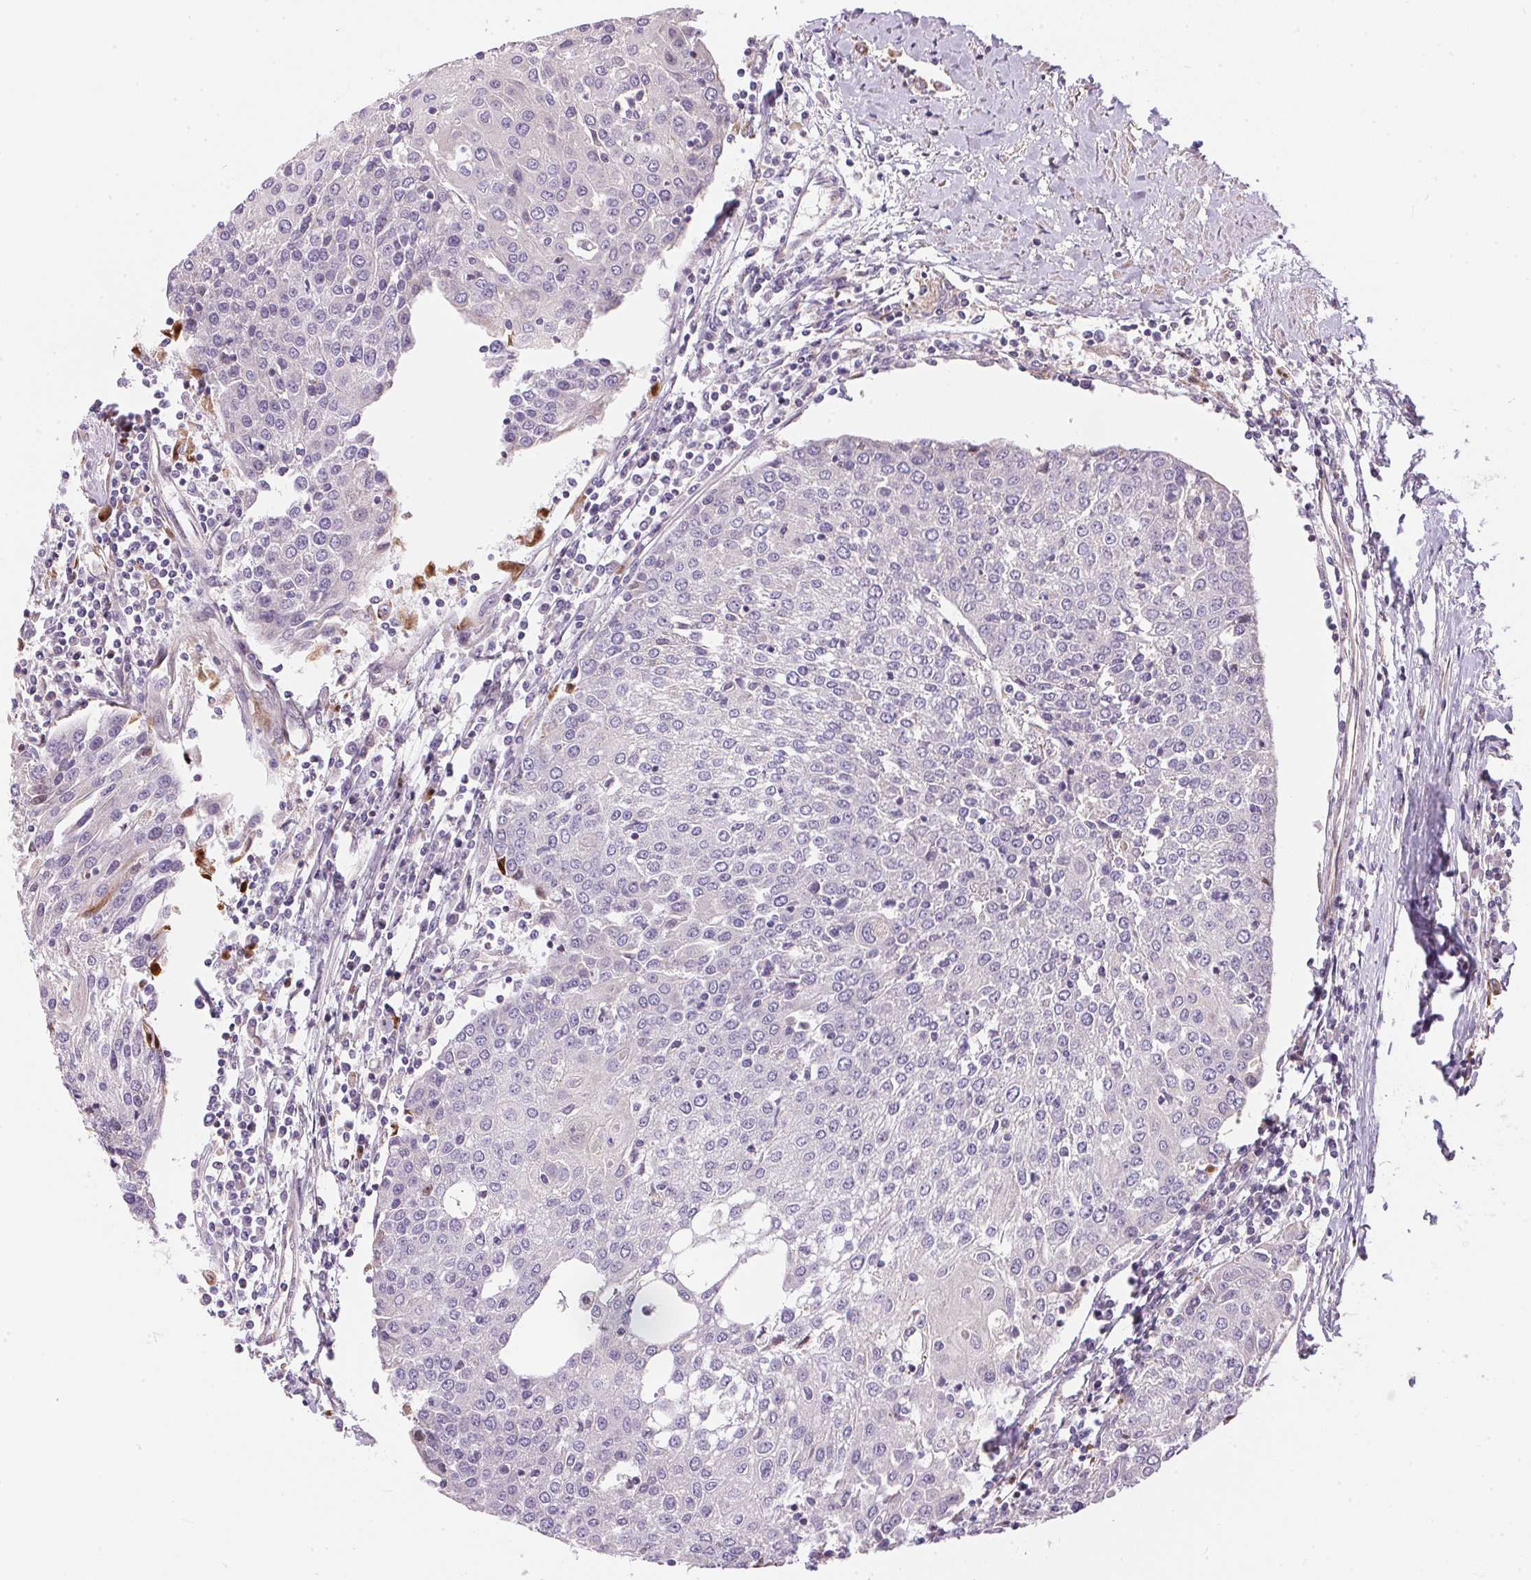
{"staining": {"intensity": "negative", "quantity": "none", "location": "none"}, "tissue": "urothelial cancer", "cell_type": "Tumor cells", "image_type": "cancer", "snomed": [{"axis": "morphology", "description": "Urothelial carcinoma, High grade"}, {"axis": "topography", "description": "Urinary bladder"}], "caption": "Tumor cells show no significant protein positivity in urothelial cancer. The staining is performed using DAB (3,3'-diaminobenzidine) brown chromogen with nuclei counter-stained in using hematoxylin.", "gene": "UNC13B", "patient": {"sex": "female", "age": 85}}